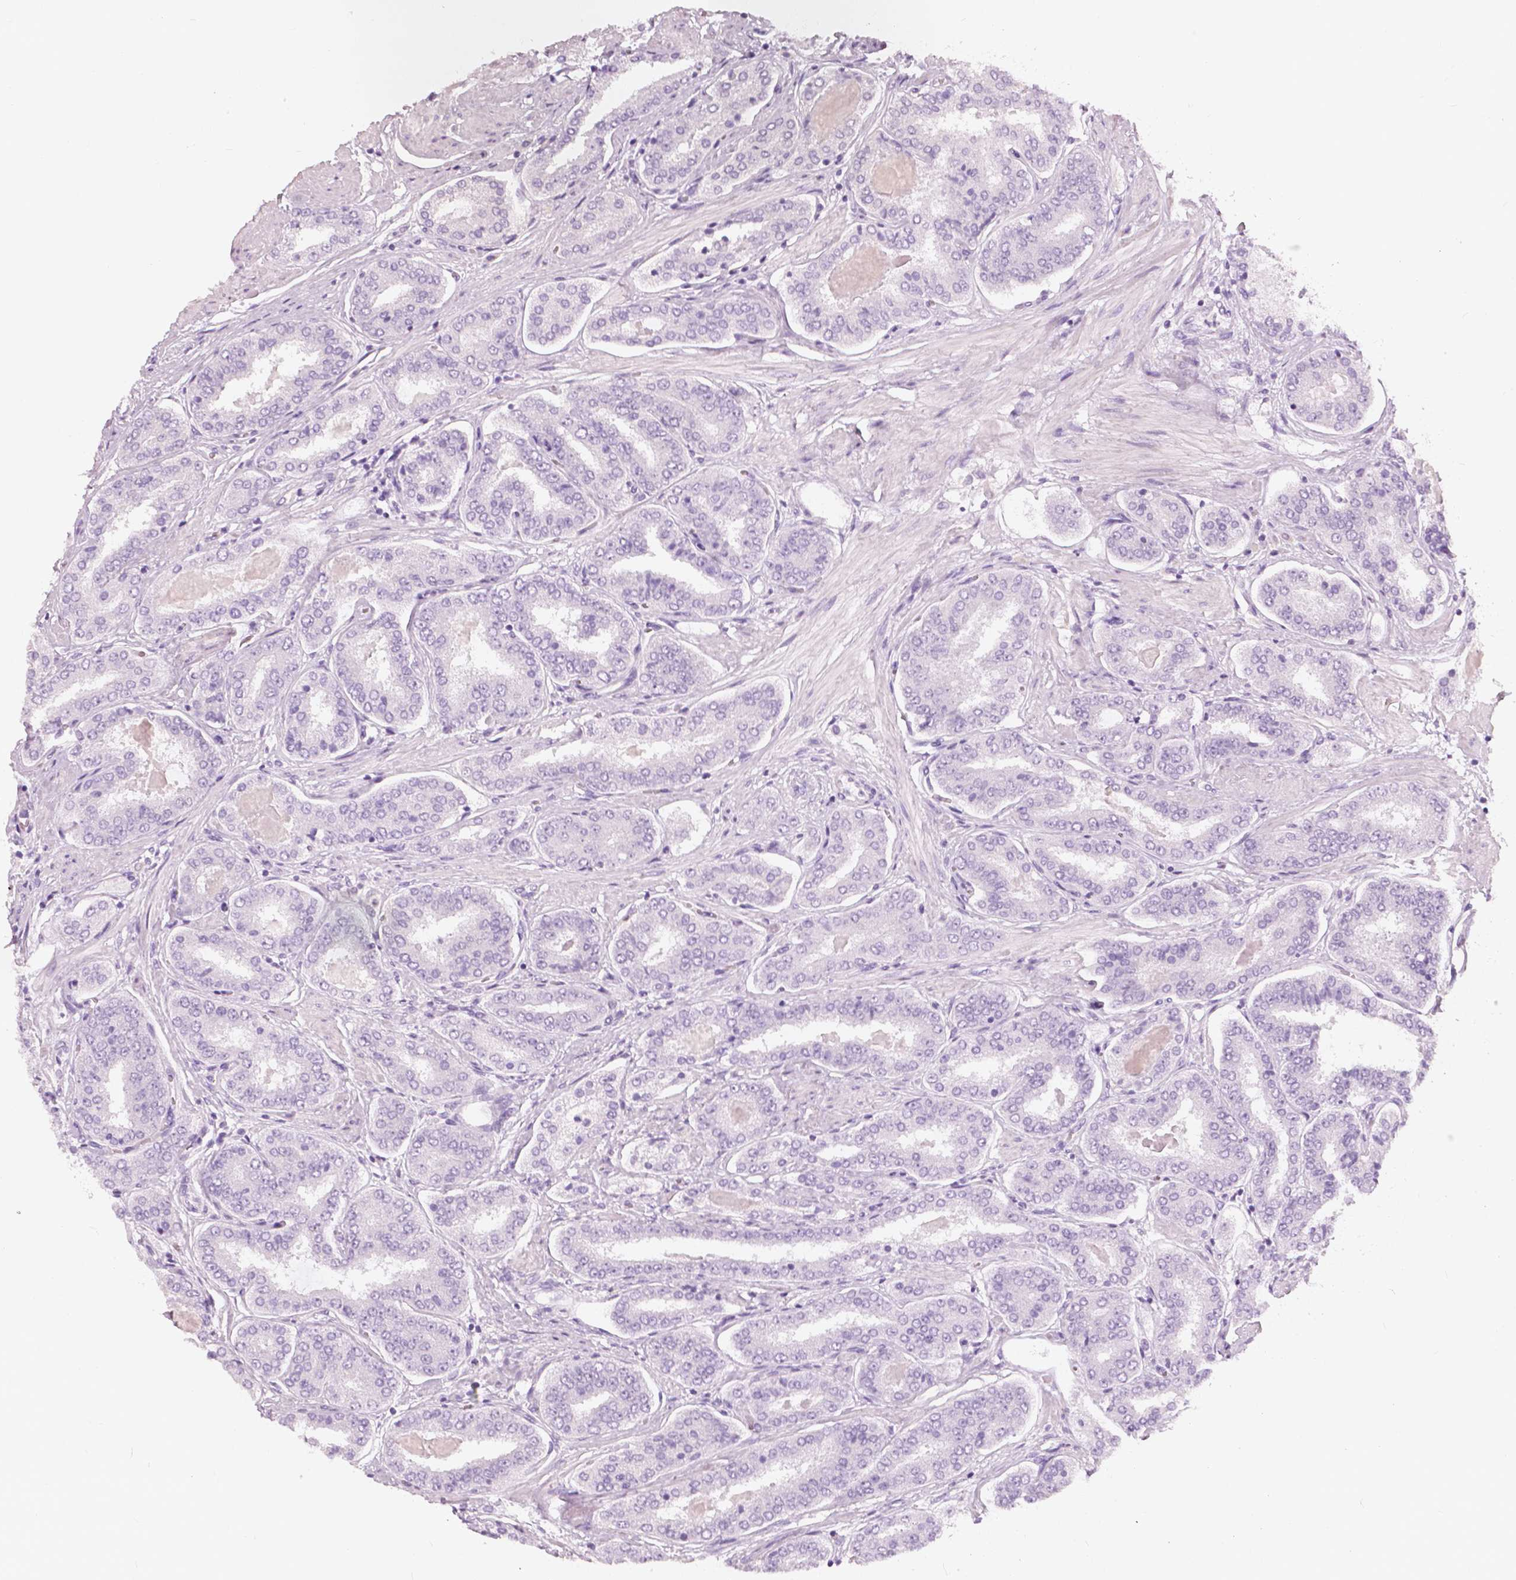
{"staining": {"intensity": "negative", "quantity": "none", "location": "none"}, "tissue": "prostate cancer", "cell_type": "Tumor cells", "image_type": "cancer", "snomed": [{"axis": "morphology", "description": "Adenocarcinoma, High grade"}, {"axis": "topography", "description": "Prostate"}], "caption": "The photomicrograph demonstrates no significant positivity in tumor cells of prostate cancer (adenocarcinoma (high-grade)).", "gene": "SLC24A1", "patient": {"sex": "male", "age": 63}}